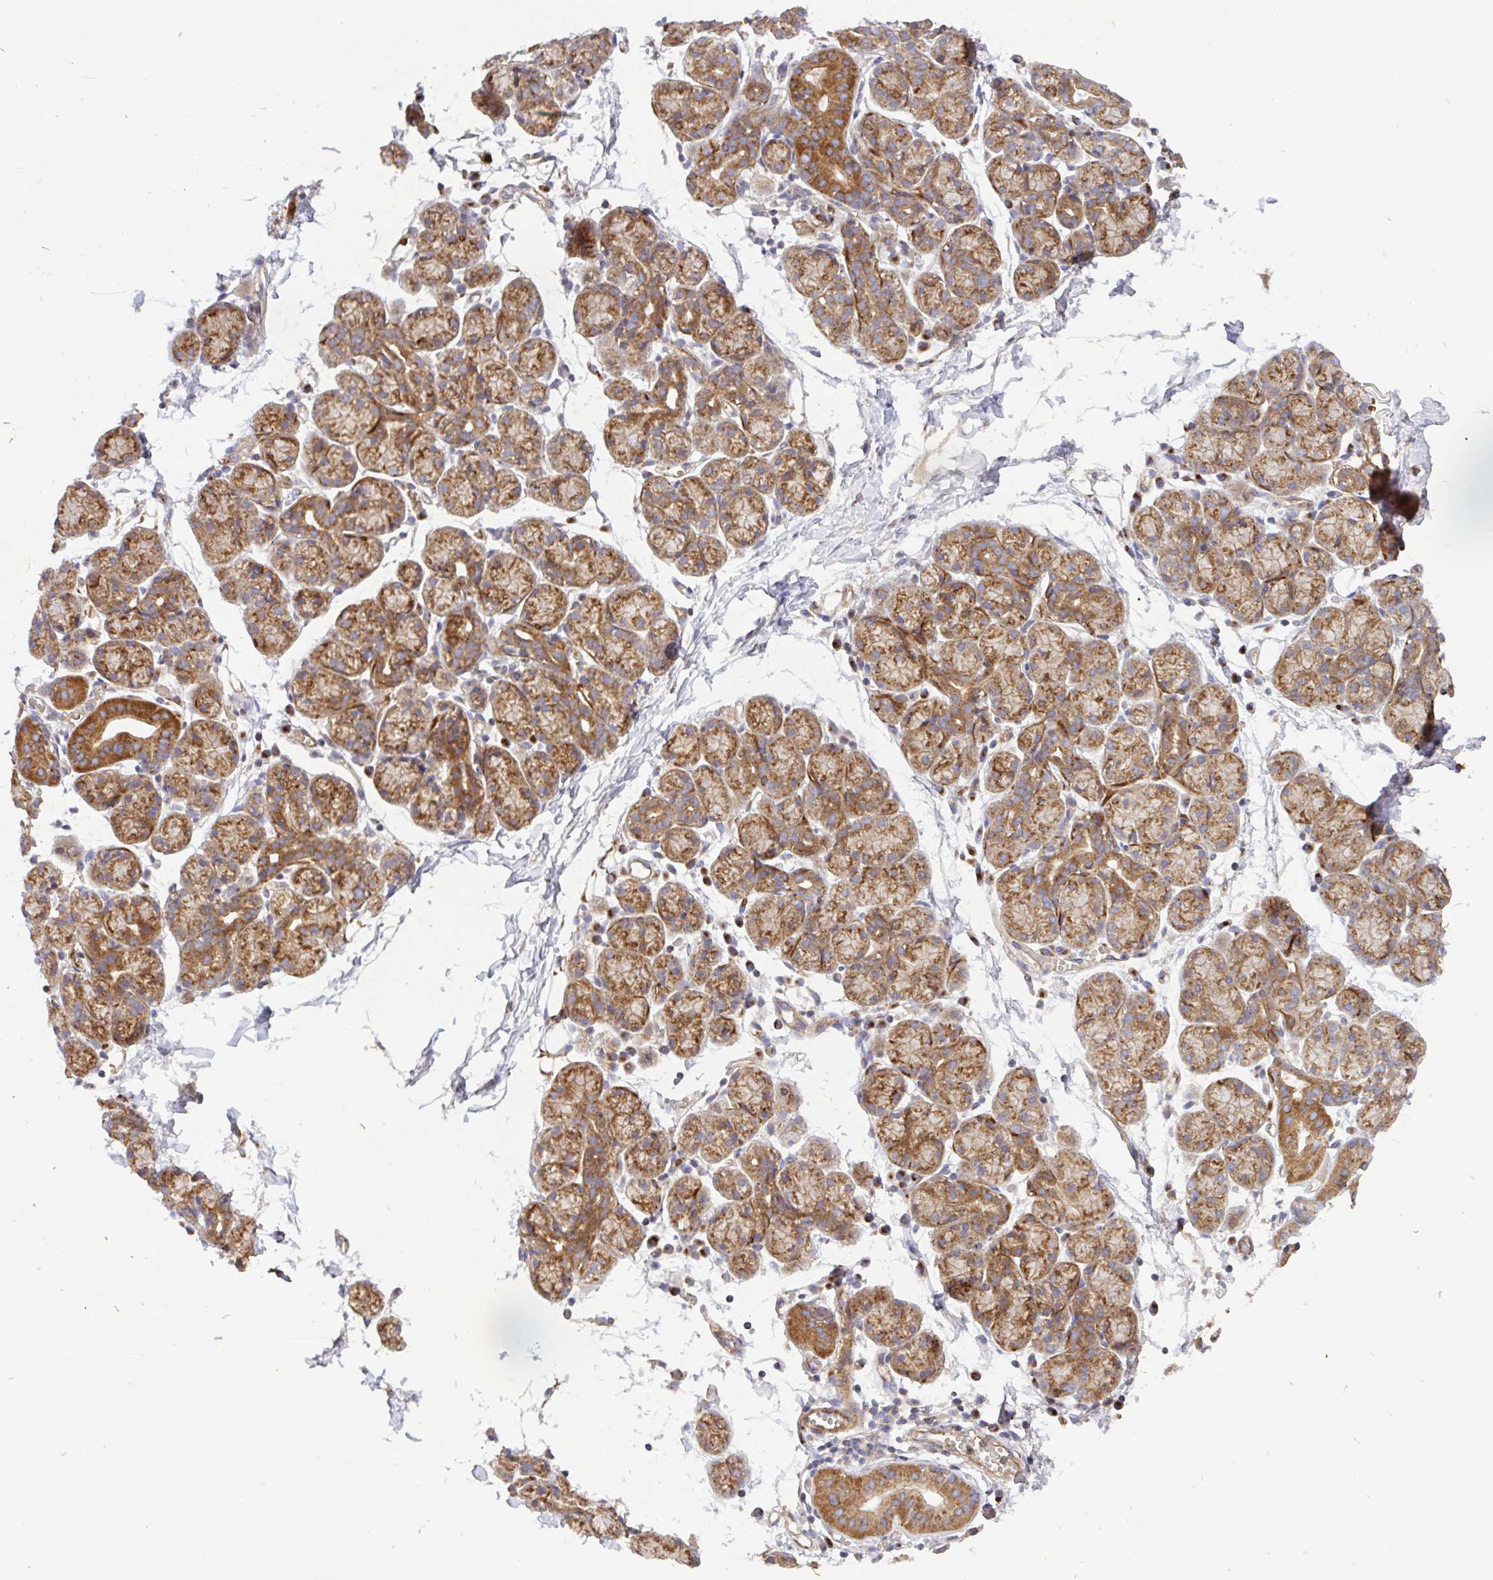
{"staining": {"intensity": "strong", "quantity": ">75%", "location": "cytoplasmic/membranous"}, "tissue": "salivary gland", "cell_type": "Glandular cells", "image_type": "normal", "snomed": [{"axis": "morphology", "description": "Normal tissue, NOS"}, {"axis": "morphology", "description": "Inflammation, NOS"}, {"axis": "topography", "description": "Lymph node"}, {"axis": "topography", "description": "Salivary gland"}], "caption": "Immunohistochemistry micrograph of normal salivary gland: salivary gland stained using immunohistochemistry (IHC) demonstrates high levels of strong protein expression localized specifically in the cytoplasmic/membranous of glandular cells, appearing as a cytoplasmic/membranous brown color.", "gene": "TM9SF4", "patient": {"sex": "male", "age": 3}}